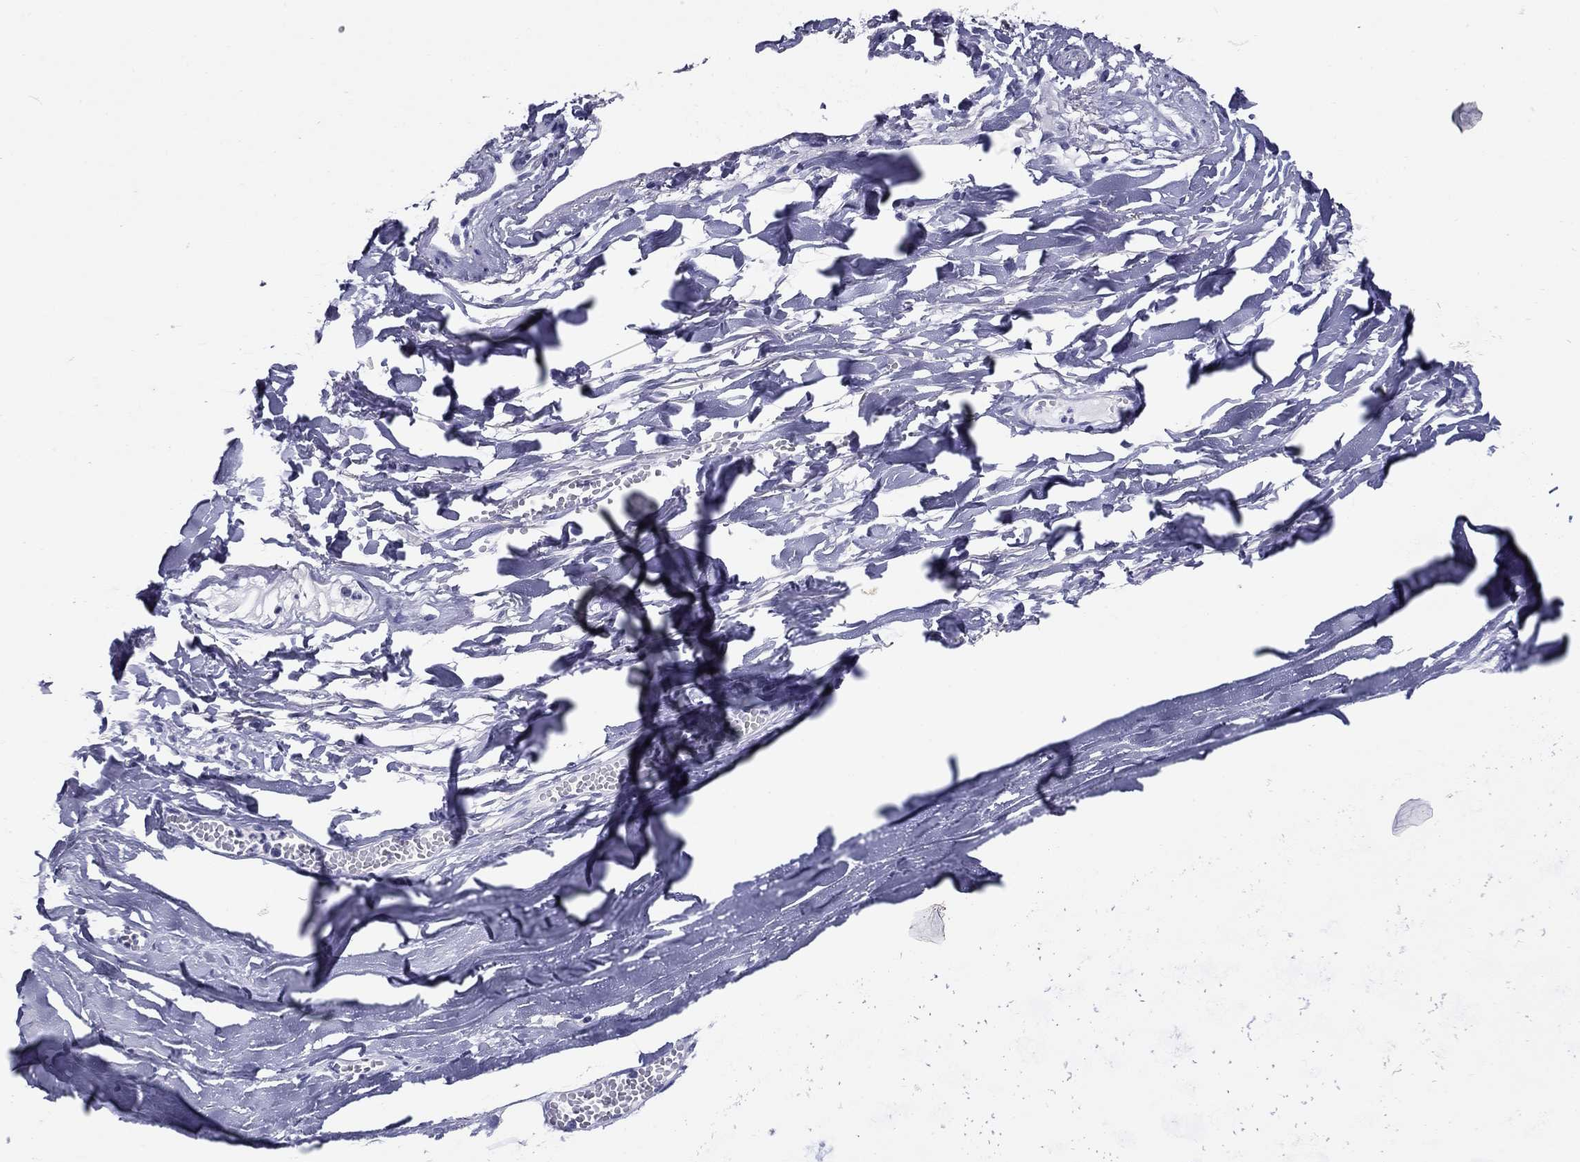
{"staining": {"intensity": "negative", "quantity": "none", "location": "none"}, "tissue": "soft tissue", "cell_type": "Fibroblasts", "image_type": "normal", "snomed": [{"axis": "morphology", "description": "Normal tissue, NOS"}, {"axis": "topography", "description": "Cartilage tissue"}, {"axis": "topography", "description": "Nasopharynx"}, {"axis": "topography", "description": "Thyroid gland"}], "caption": "A photomicrograph of soft tissue stained for a protein shows no brown staining in fibroblasts. The staining was performed using DAB to visualize the protein expression in brown, while the nuclei were stained in blue with hematoxylin (Magnification: 20x).", "gene": "NPPA", "patient": {"sex": "male", "age": 63}}